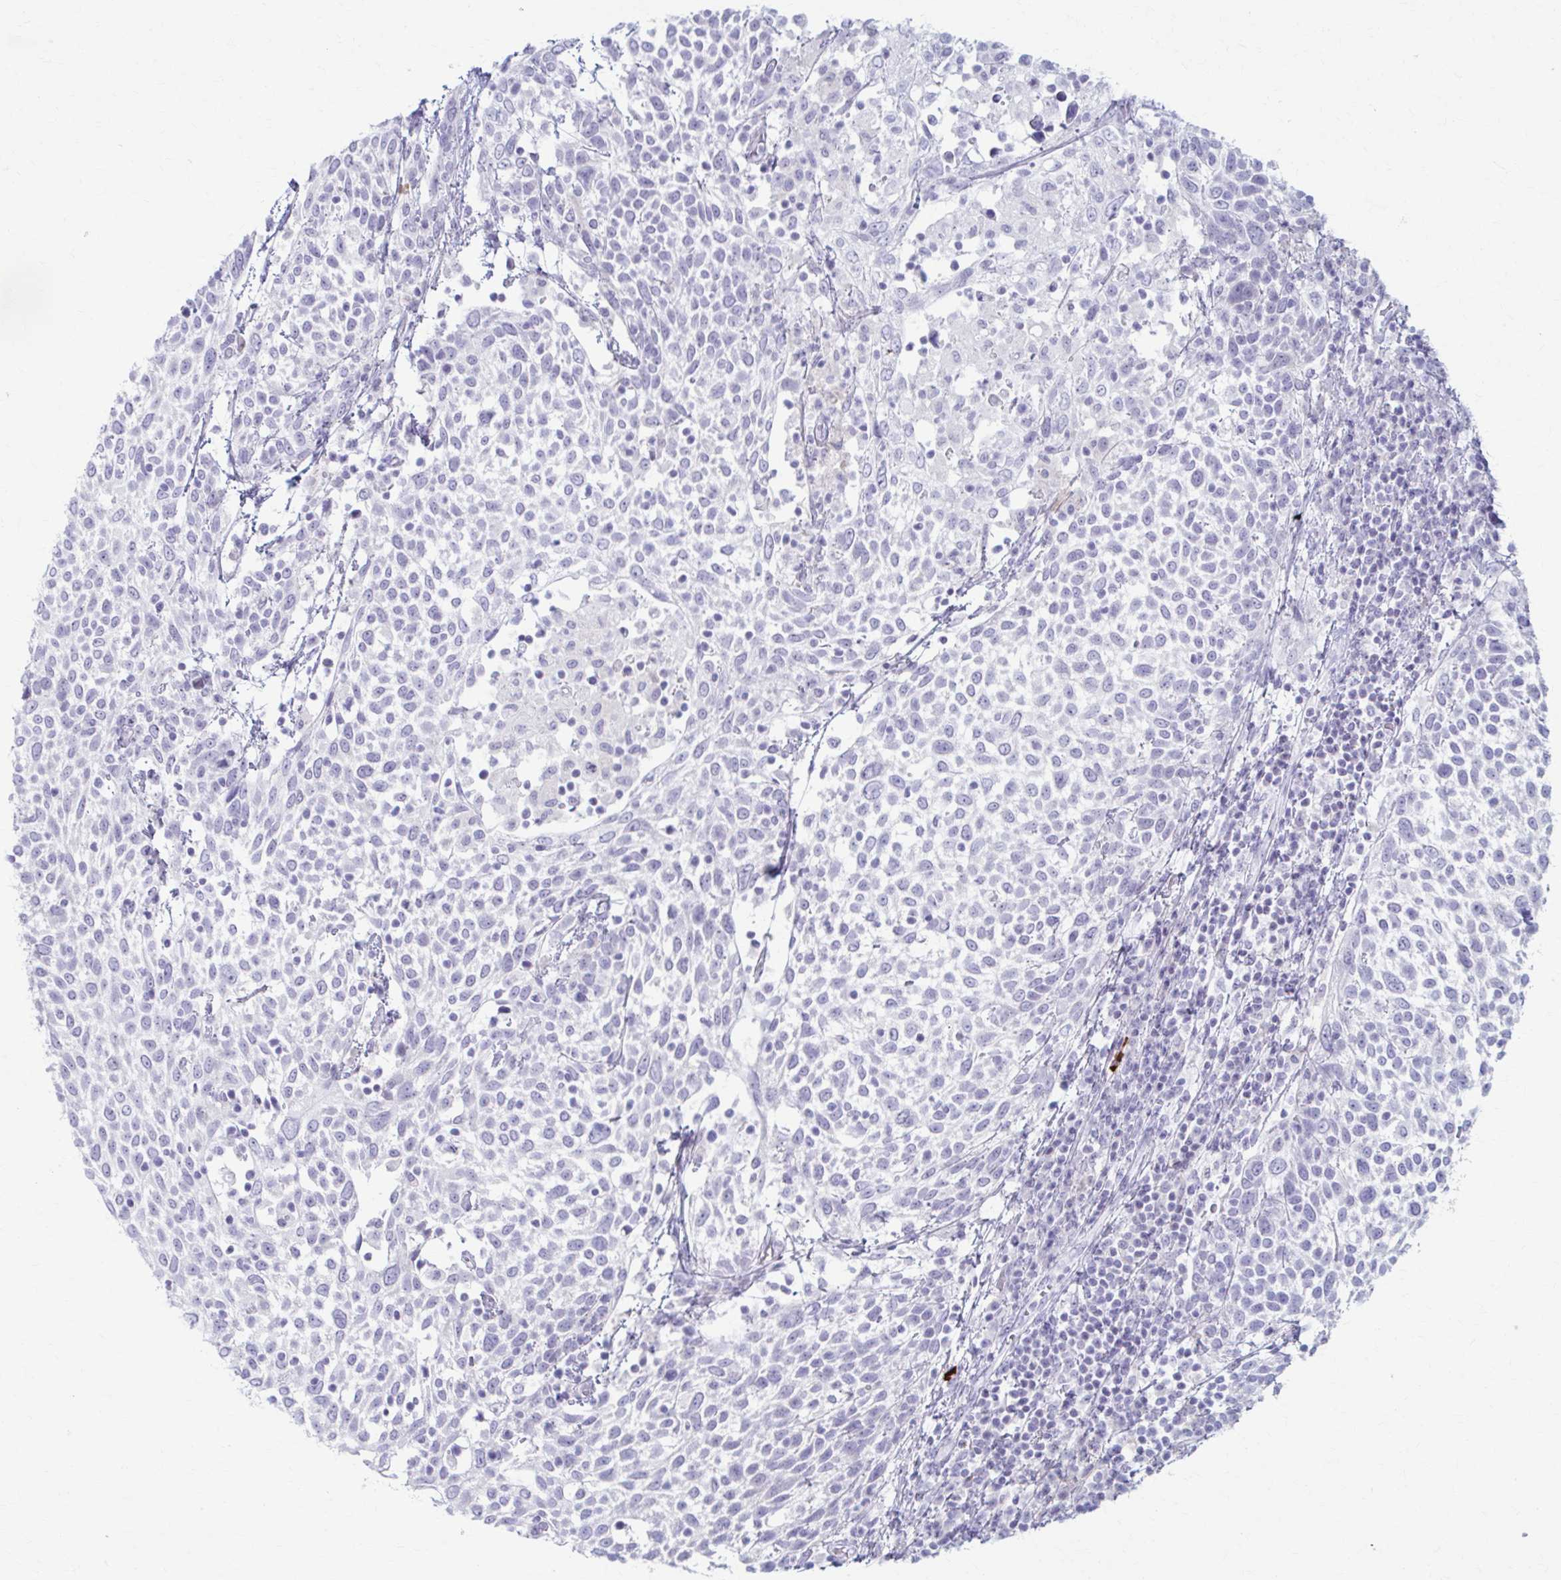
{"staining": {"intensity": "negative", "quantity": "none", "location": "none"}, "tissue": "cervical cancer", "cell_type": "Tumor cells", "image_type": "cancer", "snomed": [{"axis": "morphology", "description": "Squamous cell carcinoma, NOS"}, {"axis": "topography", "description": "Cervix"}], "caption": "An image of cervical cancer stained for a protein shows no brown staining in tumor cells. (Brightfield microscopy of DAB IHC at high magnification).", "gene": "LDLRAP1", "patient": {"sex": "female", "age": 61}}